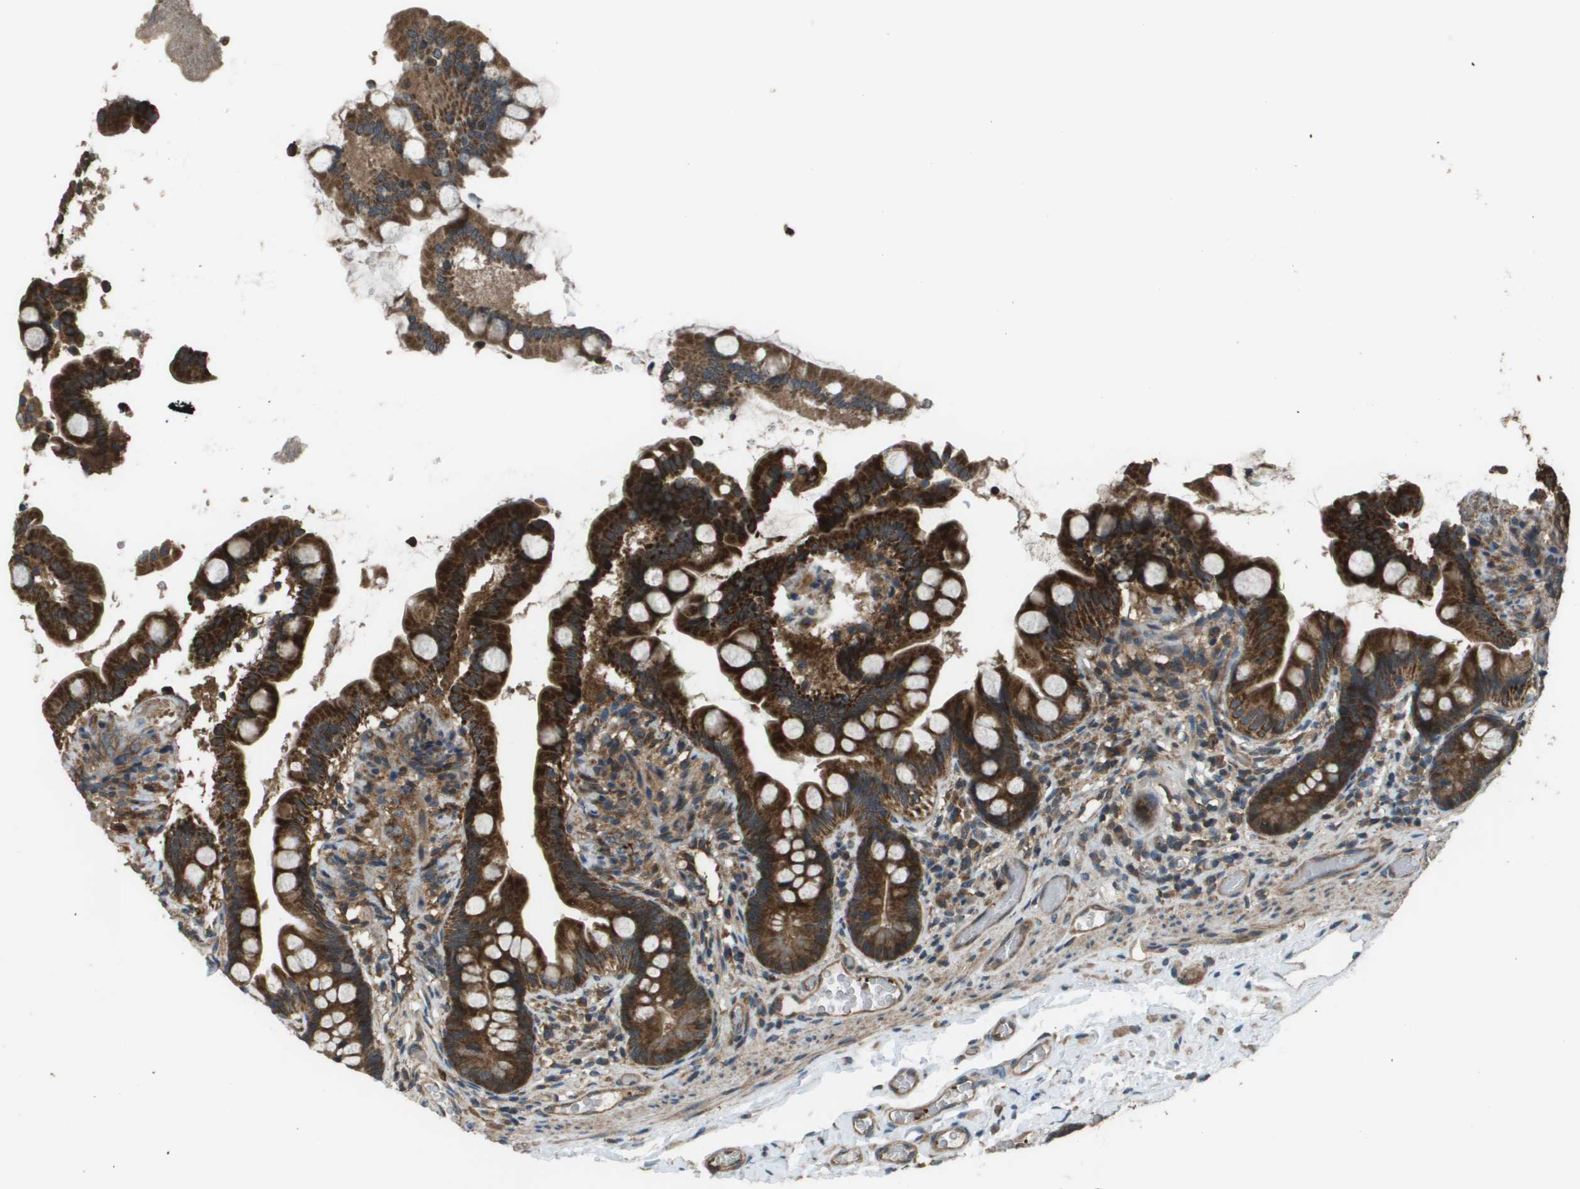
{"staining": {"intensity": "strong", "quantity": ">75%", "location": "cytoplasmic/membranous"}, "tissue": "small intestine", "cell_type": "Glandular cells", "image_type": "normal", "snomed": [{"axis": "morphology", "description": "Normal tissue, NOS"}, {"axis": "topography", "description": "Small intestine"}], "caption": "IHC staining of unremarkable small intestine, which demonstrates high levels of strong cytoplasmic/membranous expression in about >75% of glandular cells indicating strong cytoplasmic/membranous protein staining. The staining was performed using DAB (3,3'-diaminobenzidine) (brown) for protein detection and nuclei were counterstained in hematoxylin (blue).", "gene": "PLPBP", "patient": {"sex": "female", "age": 56}}